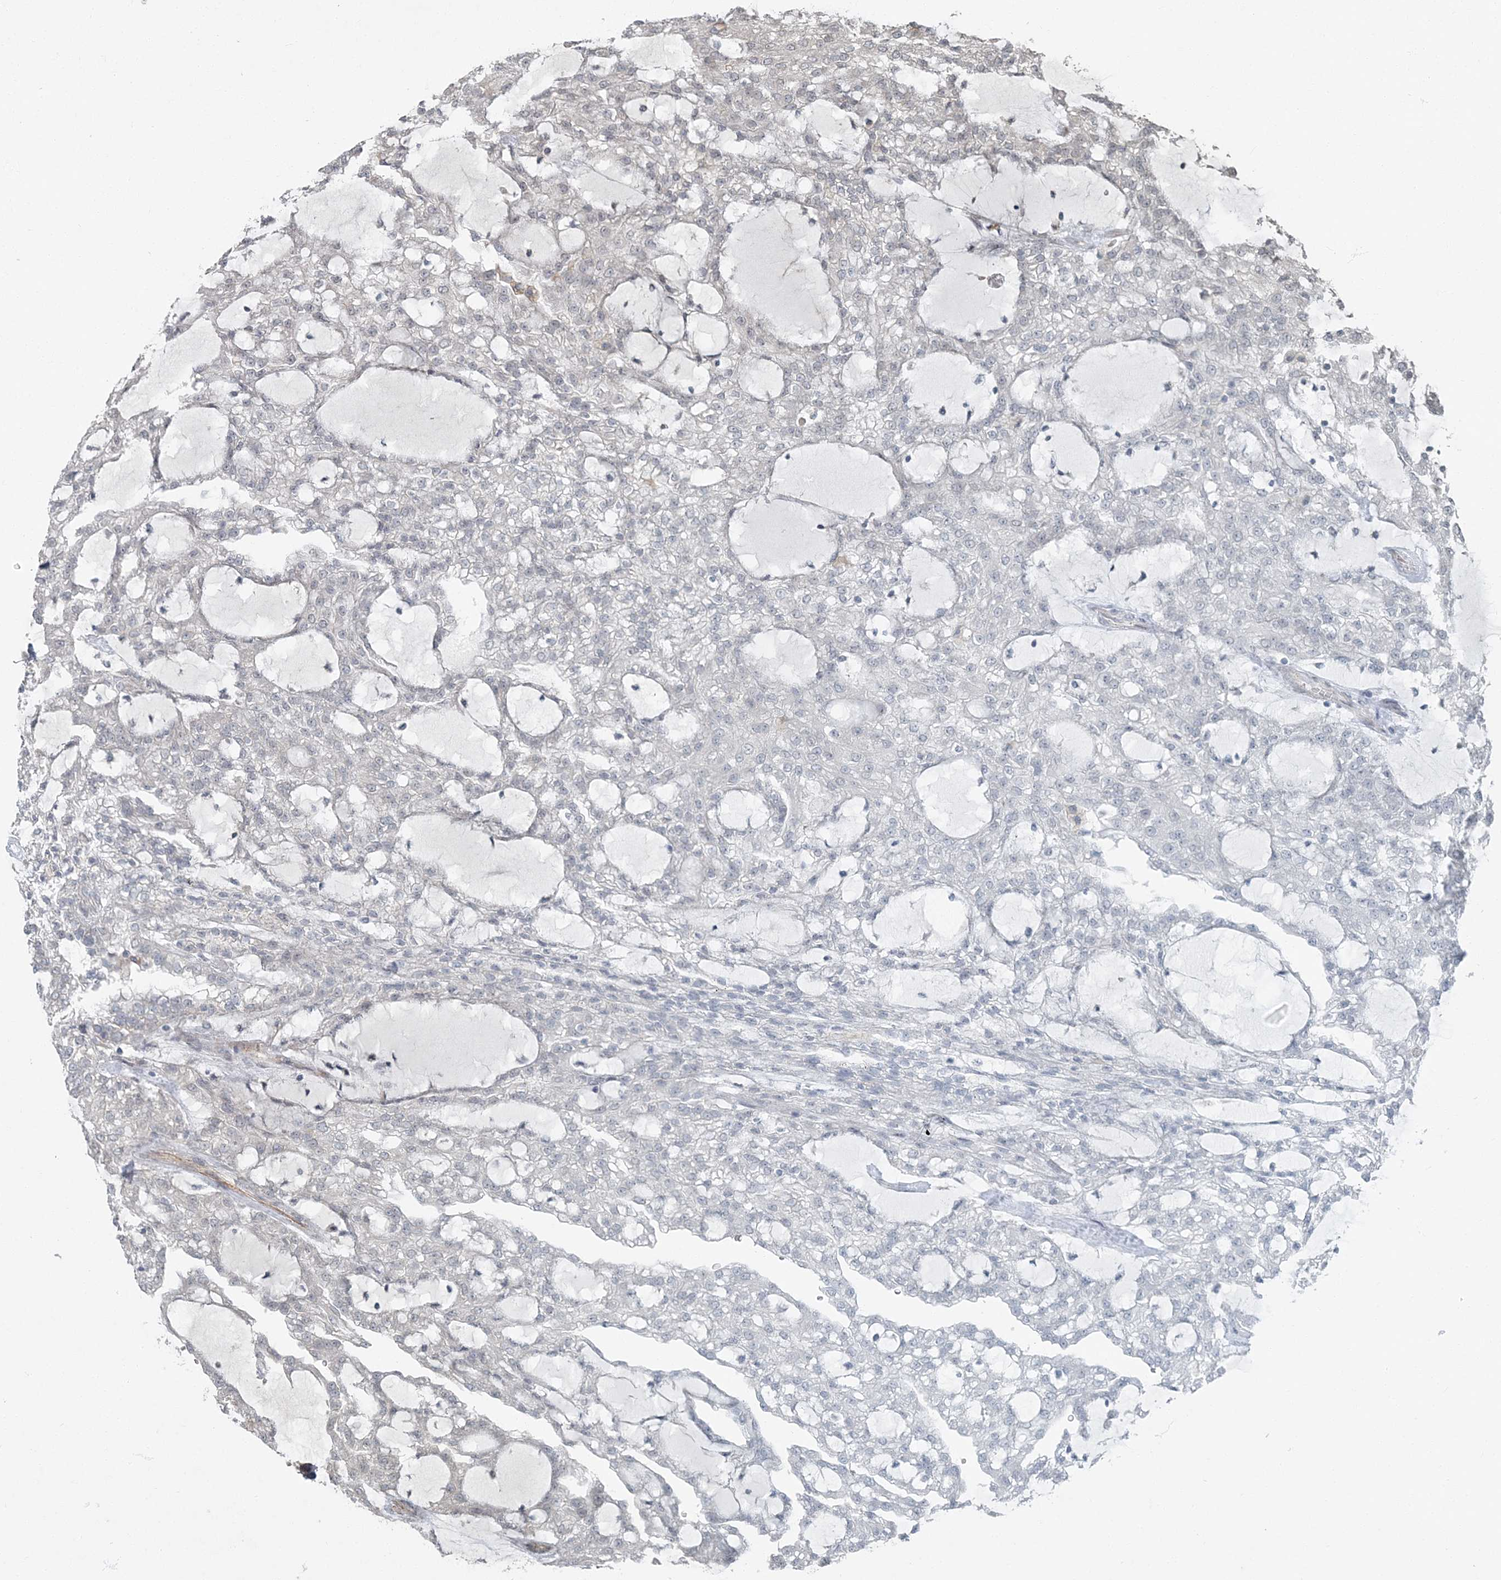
{"staining": {"intensity": "negative", "quantity": "none", "location": "none"}, "tissue": "renal cancer", "cell_type": "Tumor cells", "image_type": "cancer", "snomed": [{"axis": "morphology", "description": "Adenocarcinoma, NOS"}, {"axis": "topography", "description": "Kidney"}], "caption": "High magnification brightfield microscopy of renal adenocarcinoma stained with DAB (3,3'-diaminobenzidine) (brown) and counterstained with hematoxylin (blue): tumor cells show no significant staining. (DAB IHC with hematoxylin counter stain).", "gene": "FBXL17", "patient": {"sex": "male", "age": 63}}